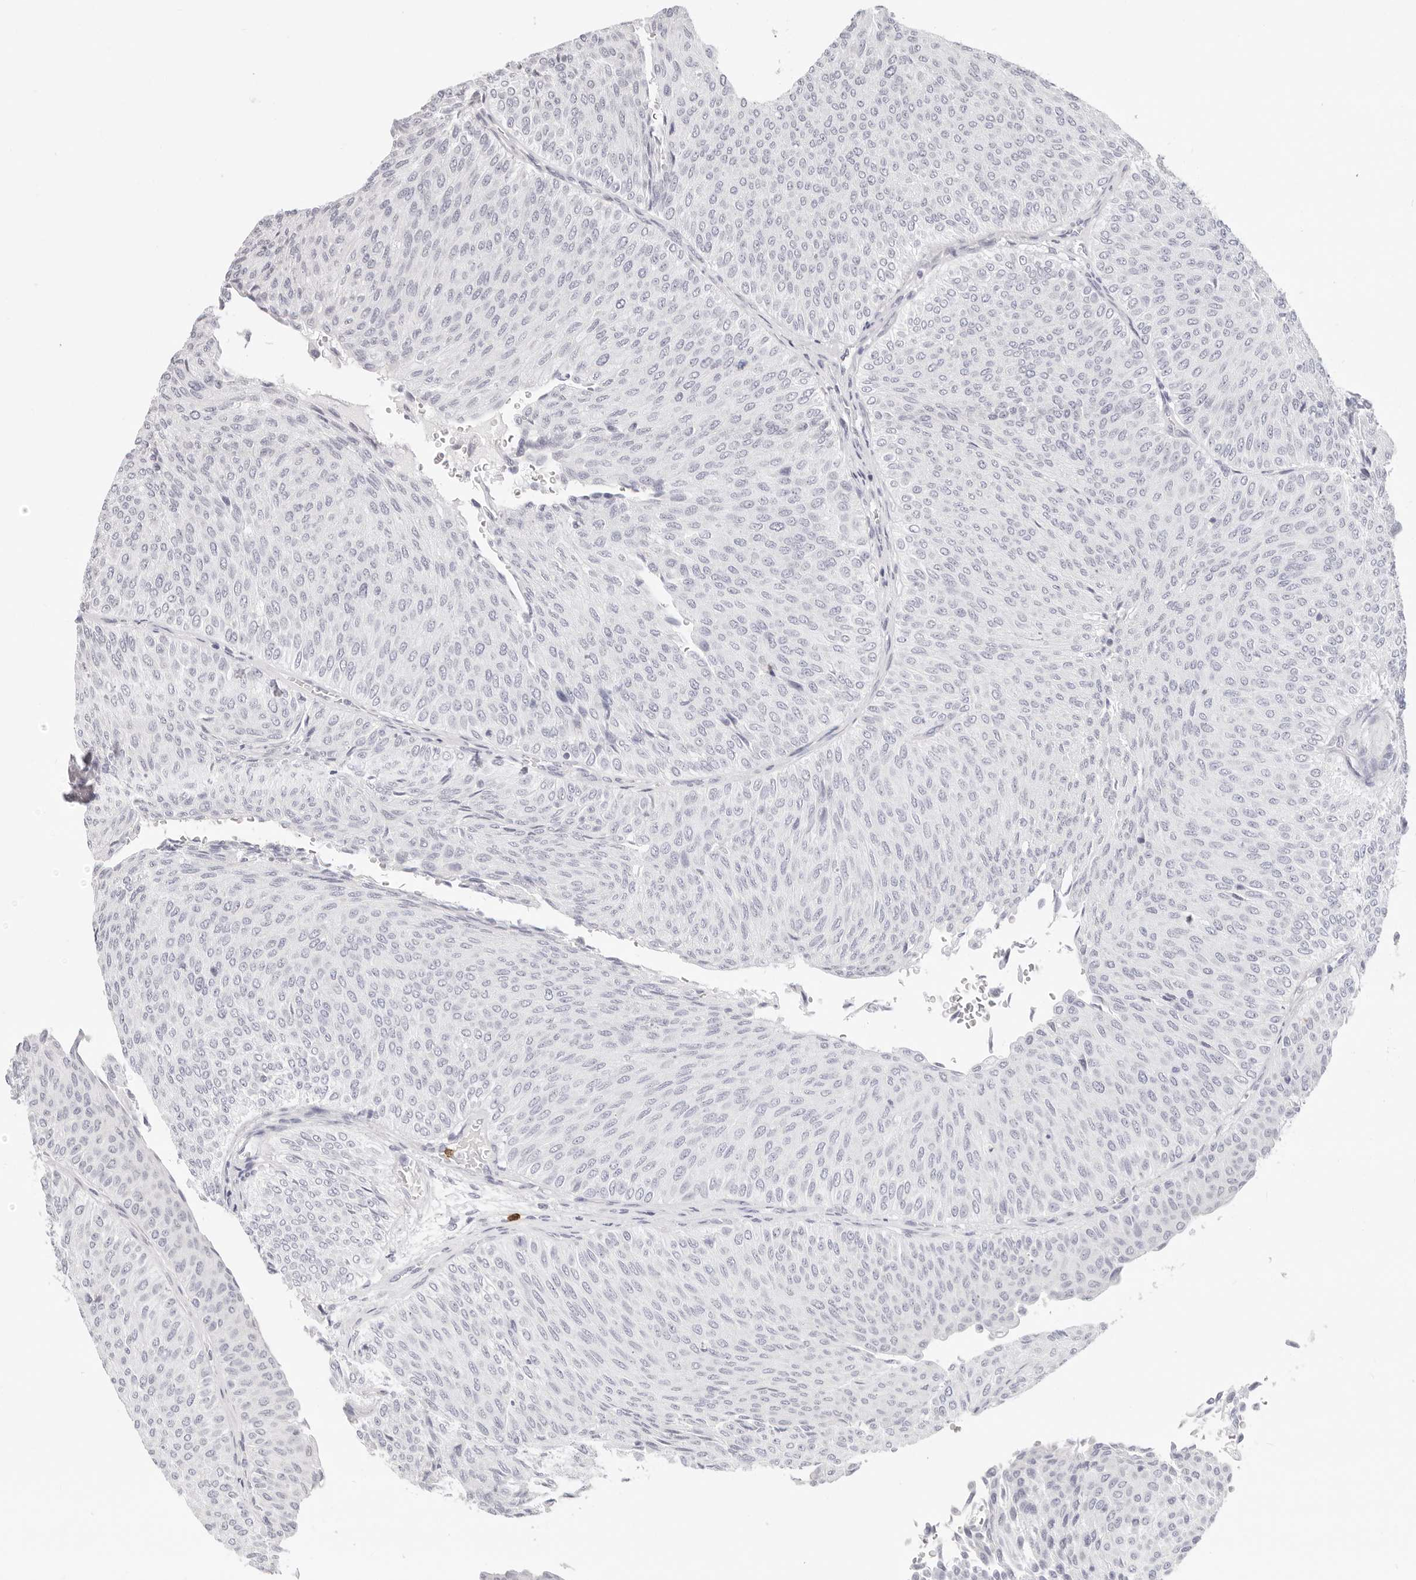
{"staining": {"intensity": "negative", "quantity": "none", "location": "none"}, "tissue": "urothelial cancer", "cell_type": "Tumor cells", "image_type": "cancer", "snomed": [{"axis": "morphology", "description": "Urothelial carcinoma, Low grade"}, {"axis": "topography", "description": "Urinary bladder"}], "caption": "Tumor cells show no significant expression in urothelial cancer.", "gene": "CAMP", "patient": {"sex": "male", "age": 78}}